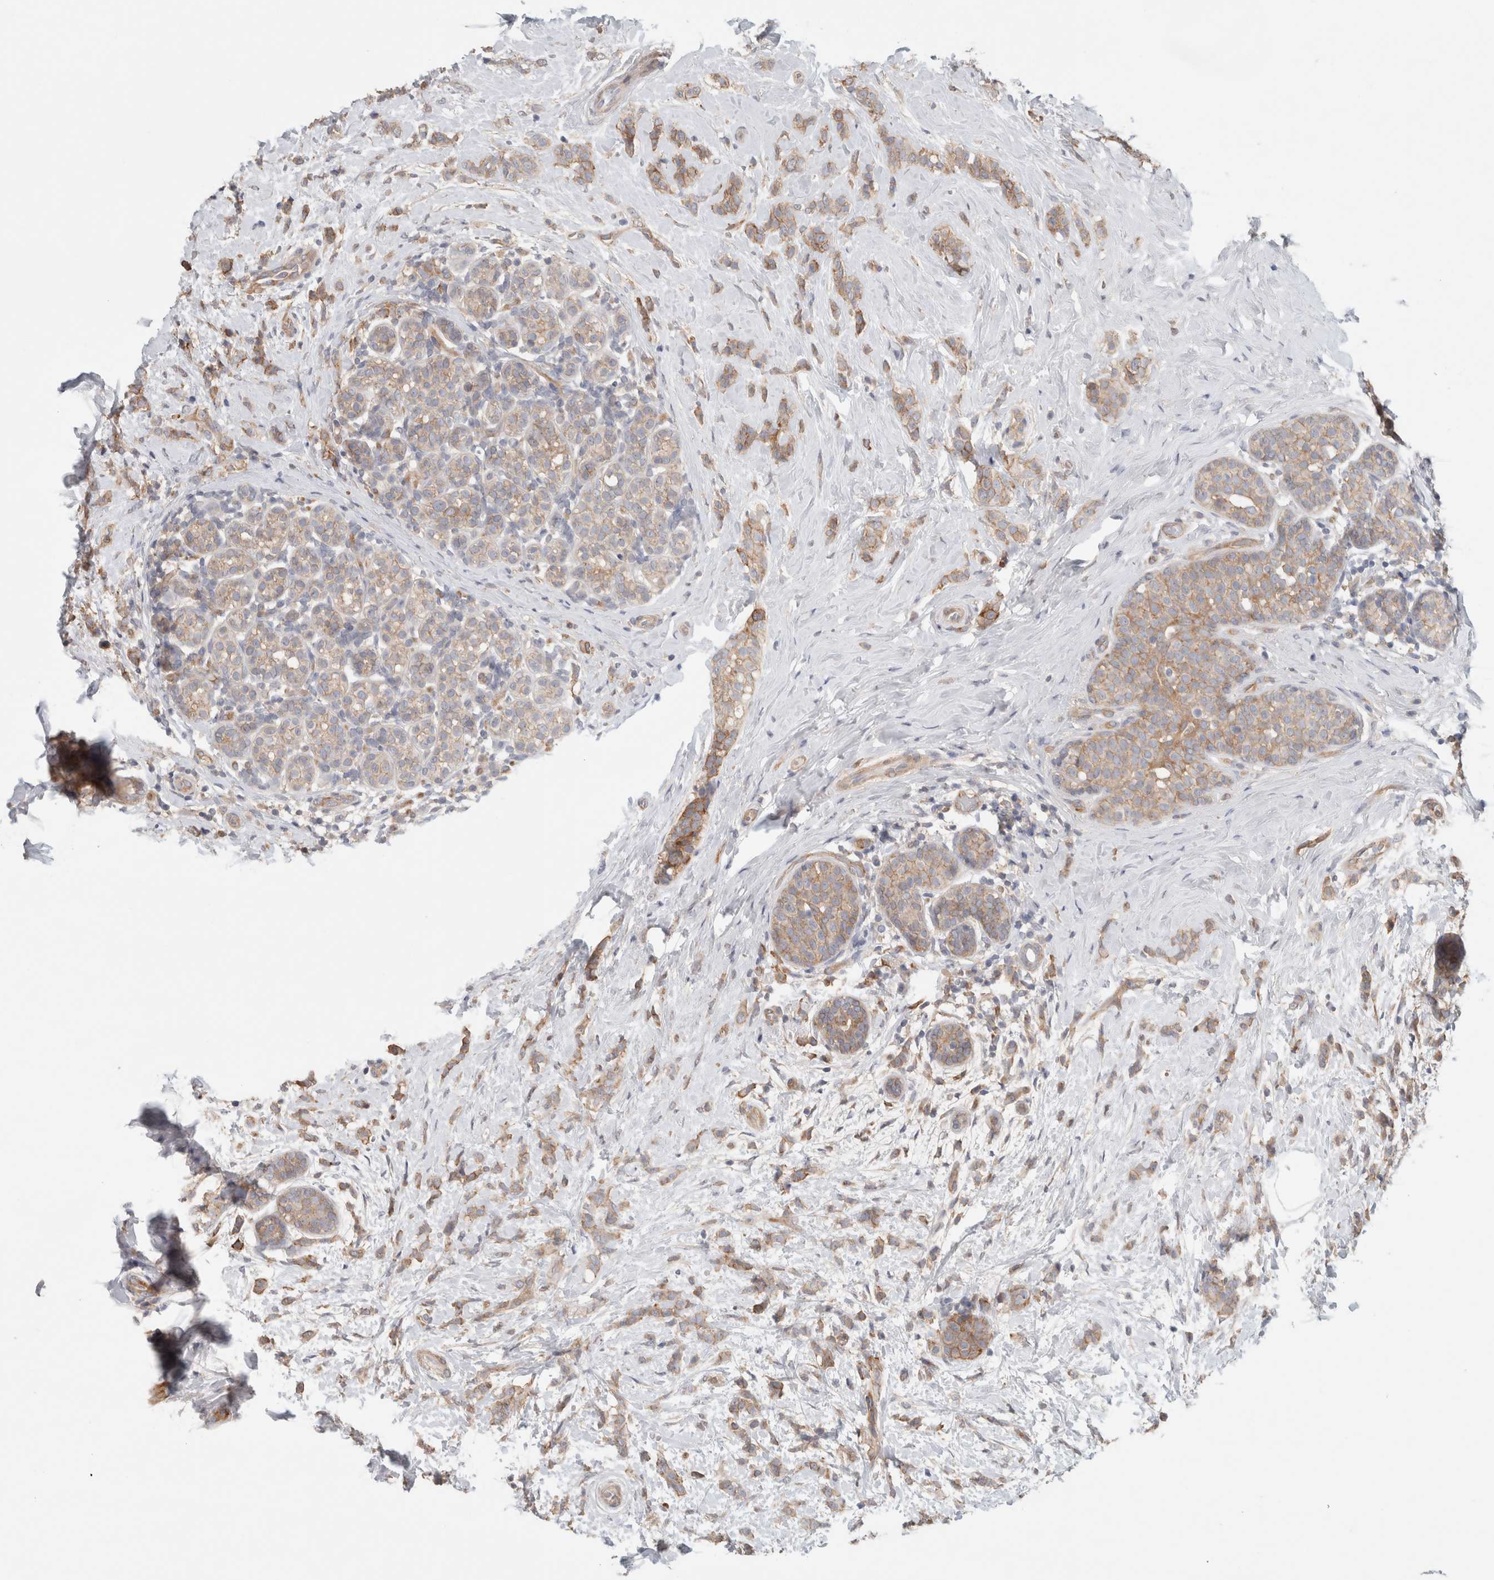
{"staining": {"intensity": "moderate", "quantity": ">75%", "location": "cytoplasmic/membranous"}, "tissue": "breast cancer", "cell_type": "Tumor cells", "image_type": "cancer", "snomed": [{"axis": "morphology", "description": "Lobular carcinoma, in situ"}, {"axis": "morphology", "description": "Lobular carcinoma"}, {"axis": "topography", "description": "Breast"}], "caption": "Immunohistochemistry (IHC) histopathology image of breast cancer (lobular carcinoma in situ) stained for a protein (brown), which reveals medium levels of moderate cytoplasmic/membranous expression in approximately >75% of tumor cells.", "gene": "RASAL2", "patient": {"sex": "female", "age": 41}}